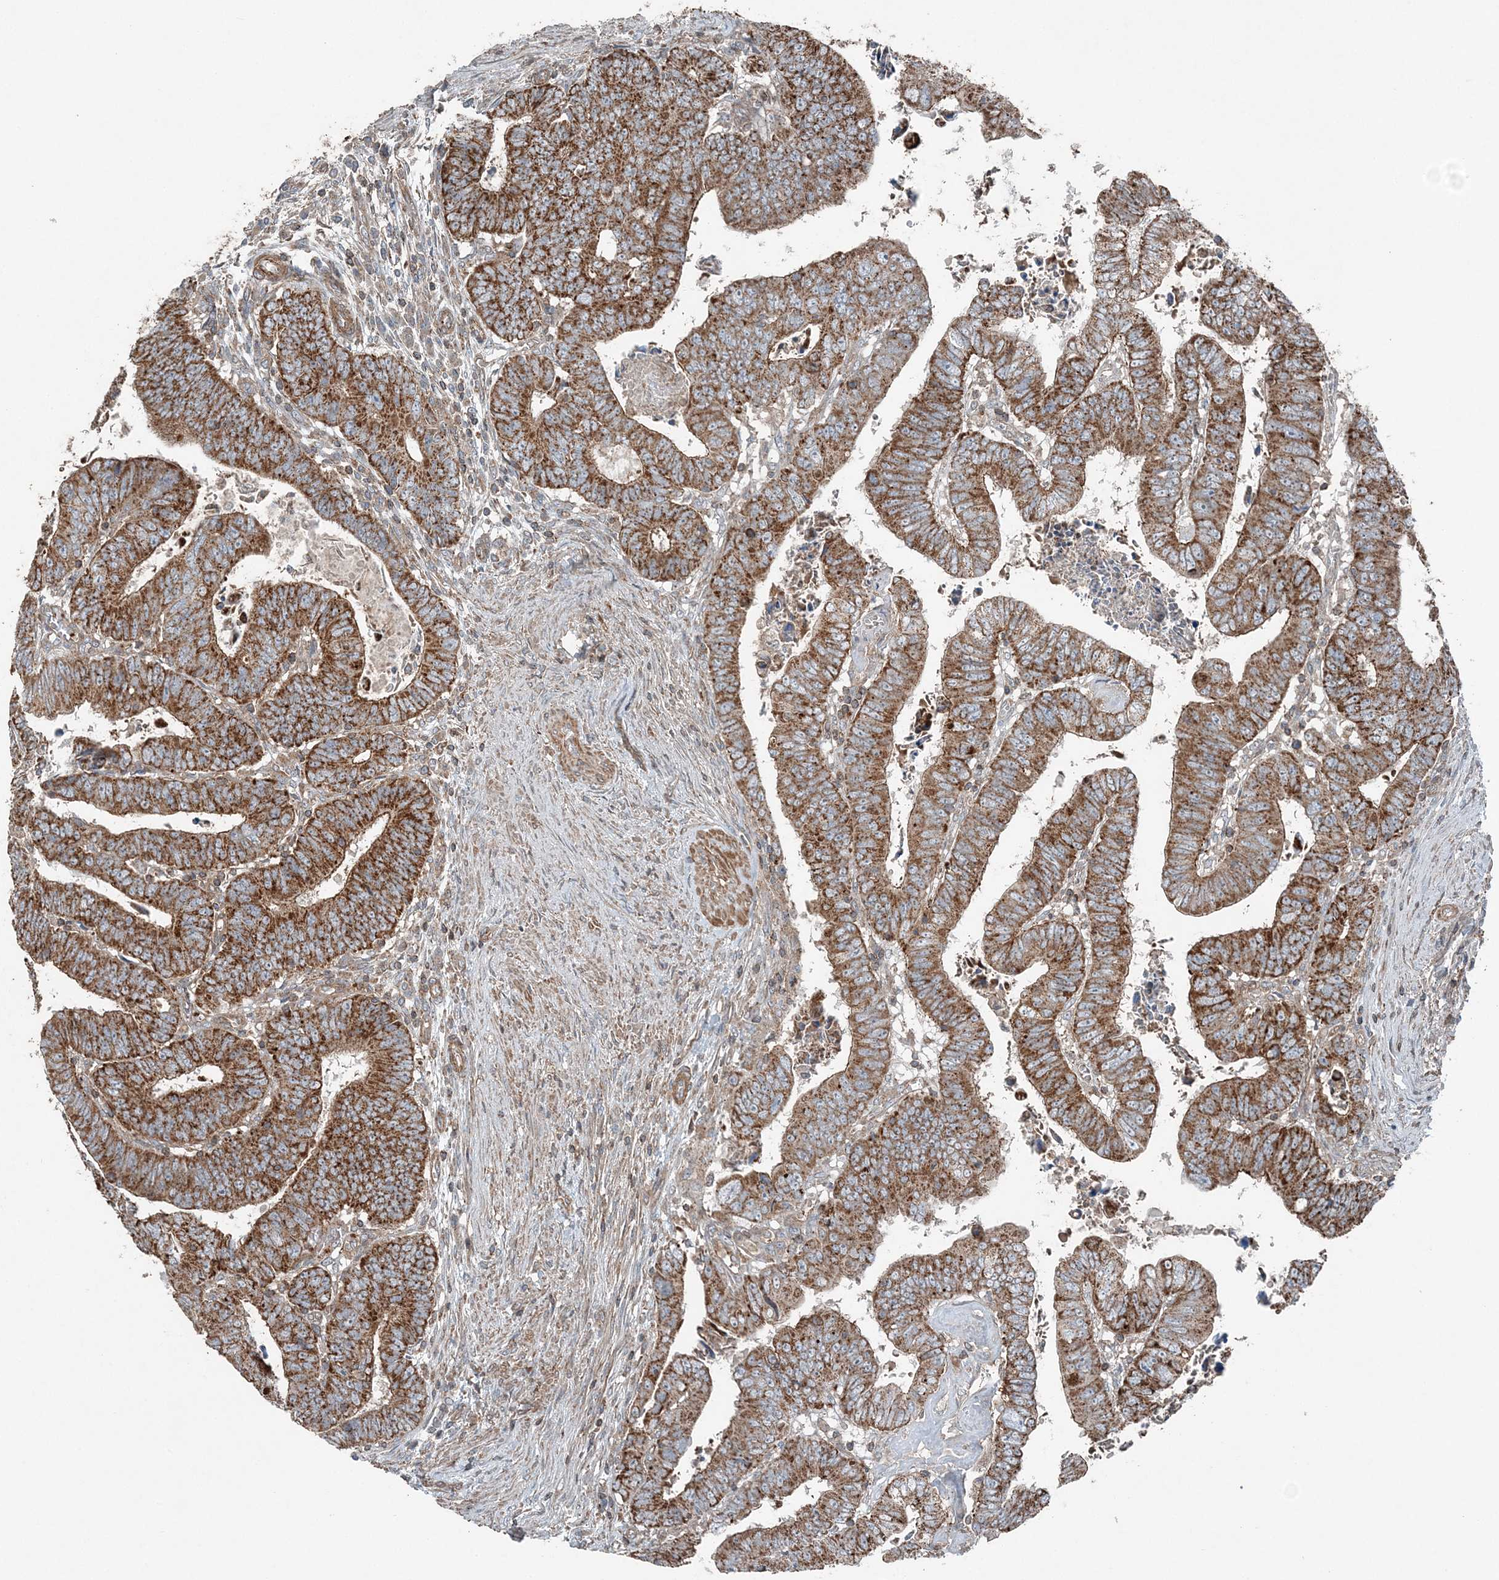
{"staining": {"intensity": "moderate", "quantity": ">75%", "location": "cytoplasmic/membranous"}, "tissue": "colorectal cancer", "cell_type": "Tumor cells", "image_type": "cancer", "snomed": [{"axis": "morphology", "description": "Normal tissue, NOS"}, {"axis": "morphology", "description": "Adenocarcinoma, NOS"}, {"axis": "topography", "description": "Rectum"}], "caption": "Tumor cells display medium levels of moderate cytoplasmic/membranous expression in about >75% of cells in human colorectal cancer (adenocarcinoma).", "gene": "KY", "patient": {"sex": "female", "age": 65}}